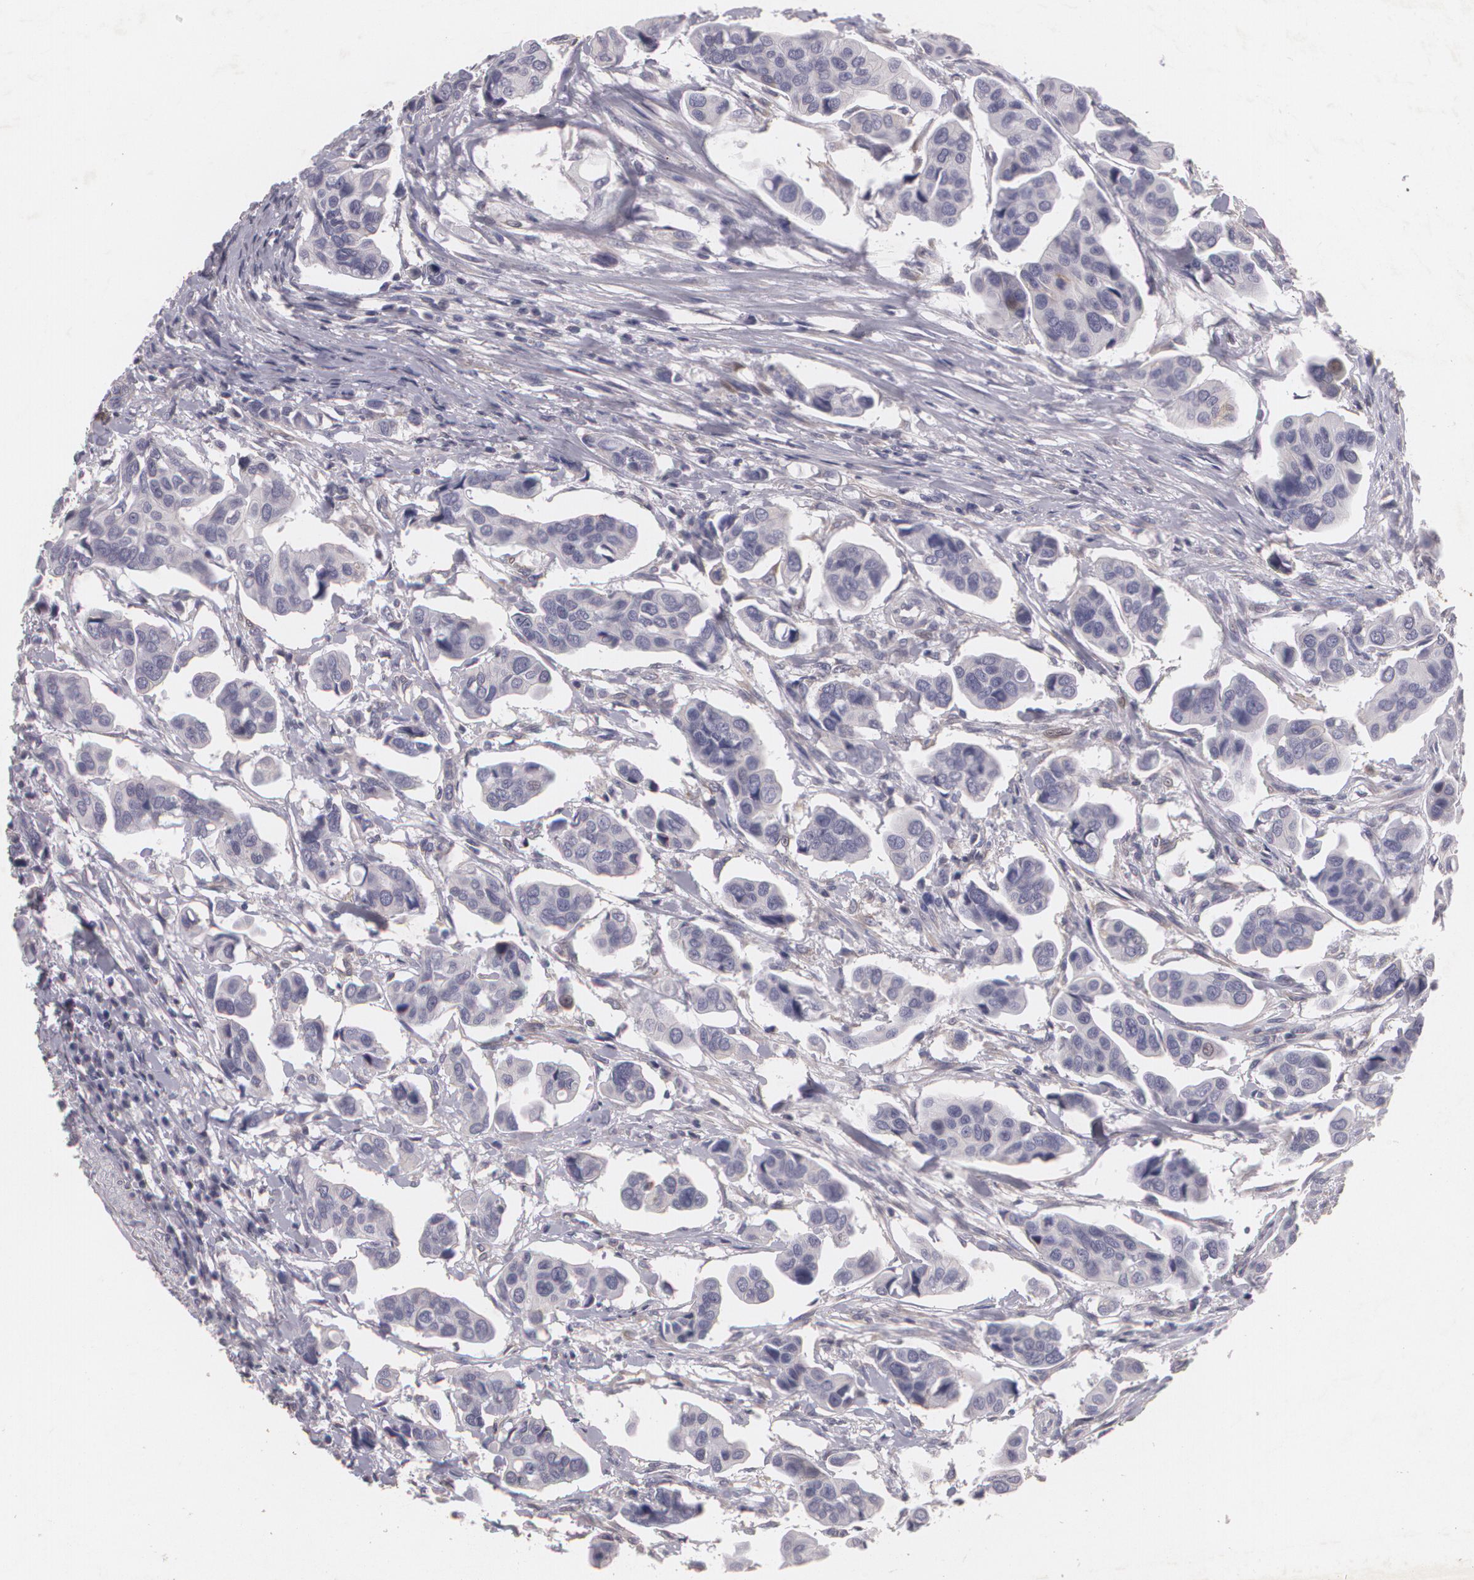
{"staining": {"intensity": "negative", "quantity": "none", "location": "none"}, "tissue": "urothelial cancer", "cell_type": "Tumor cells", "image_type": "cancer", "snomed": [{"axis": "morphology", "description": "Adenocarcinoma, NOS"}, {"axis": "topography", "description": "Urinary bladder"}], "caption": "The micrograph displays no staining of tumor cells in urothelial cancer.", "gene": "KCNA4", "patient": {"sex": "male", "age": 61}}